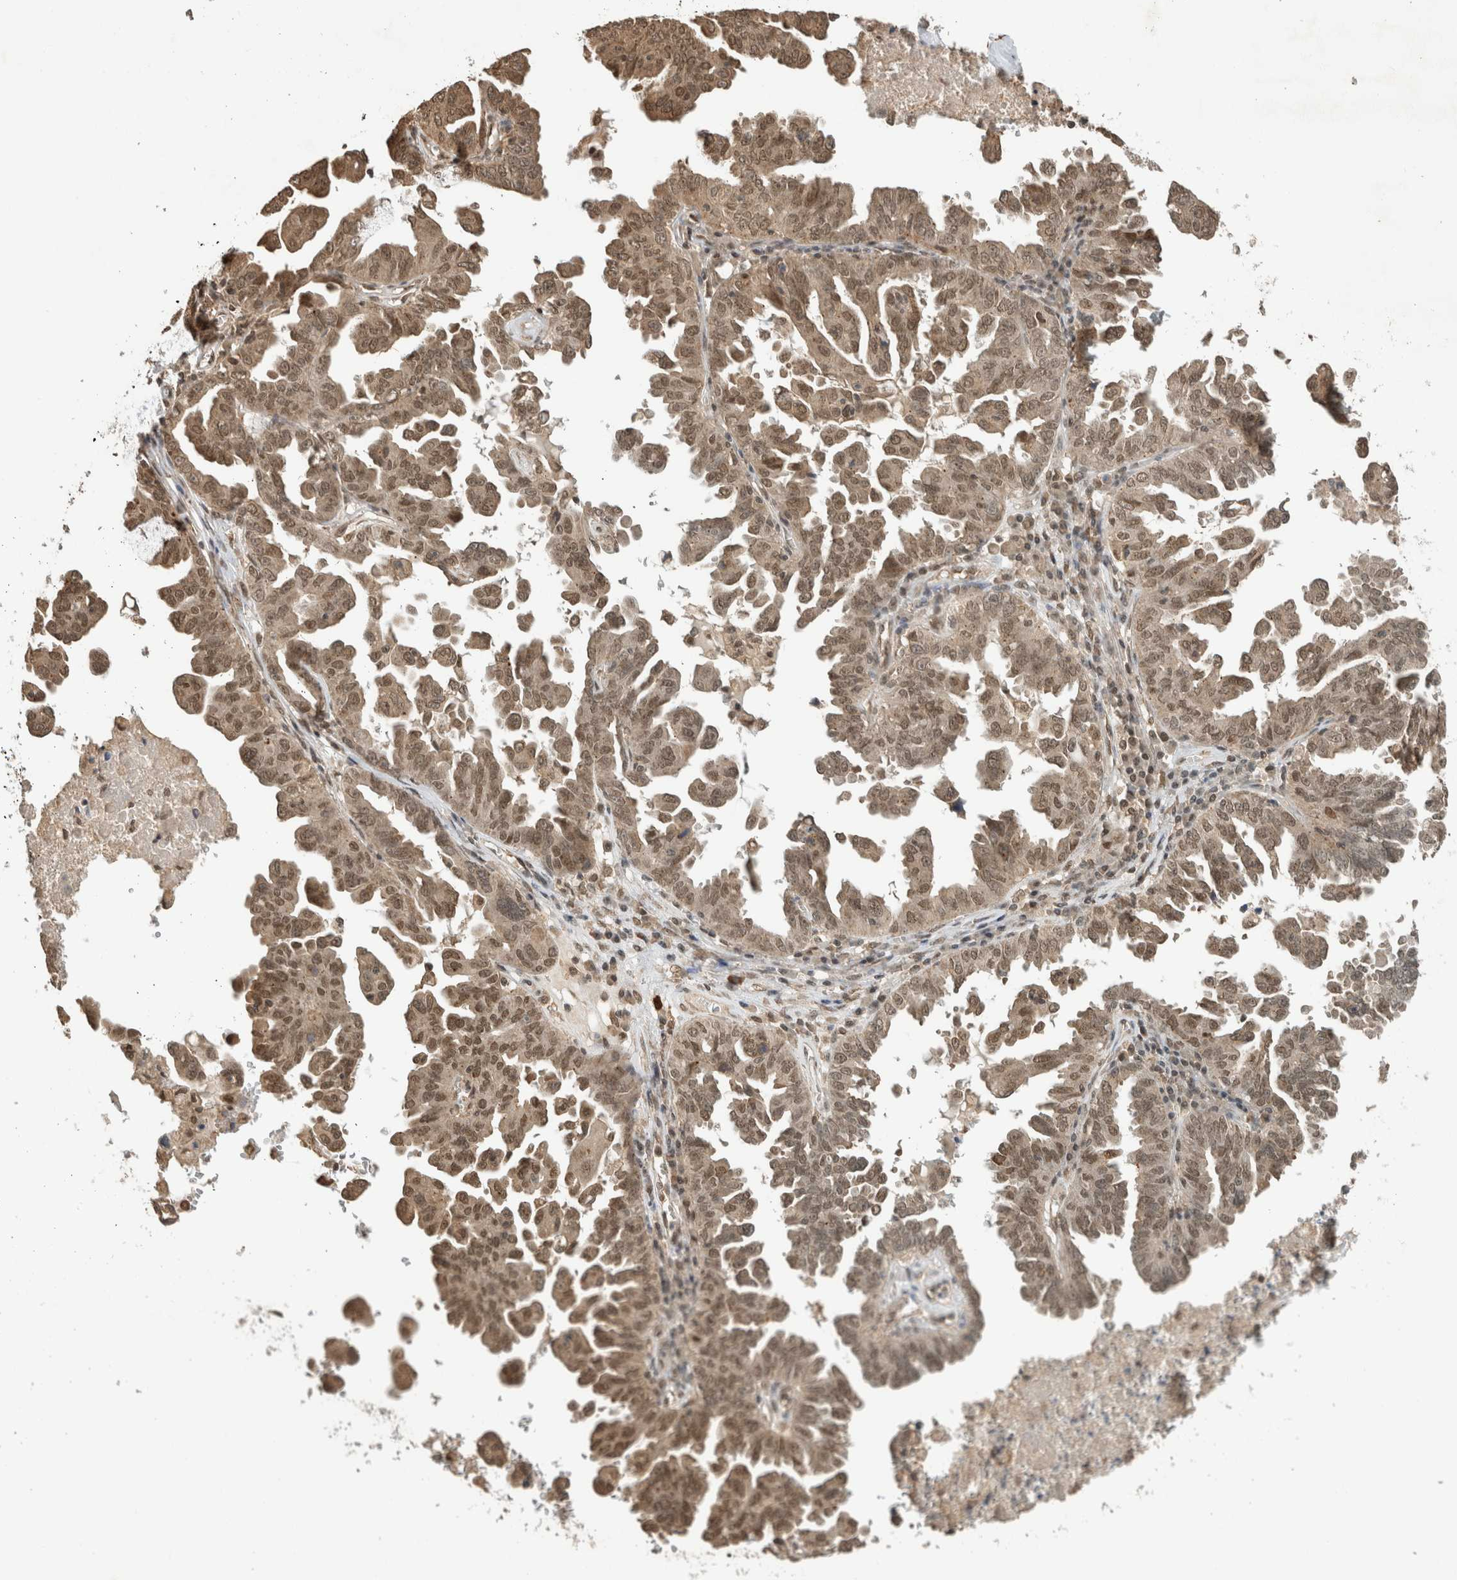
{"staining": {"intensity": "moderate", "quantity": ">75%", "location": "cytoplasmic/membranous,nuclear"}, "tissue": "ovarian cancer", "cell_type": "Tumor cells", "image_type": "cancer", "snomed": [{"axis": "morphology", "description": "Carcinoma, endometroid"}, {"axis": "topography", "description": "Ovary"}], "caption": "Moderate cytoplasmic/membranous and nuclear protein positivity is seen in approximately >75% of tumor cells in ovarian cancer. (DAB IHC, brown staining for protein, blue staining for nuclei).", "gene": "C1orf21", "patient": {"sex": "female", "age": 62}}